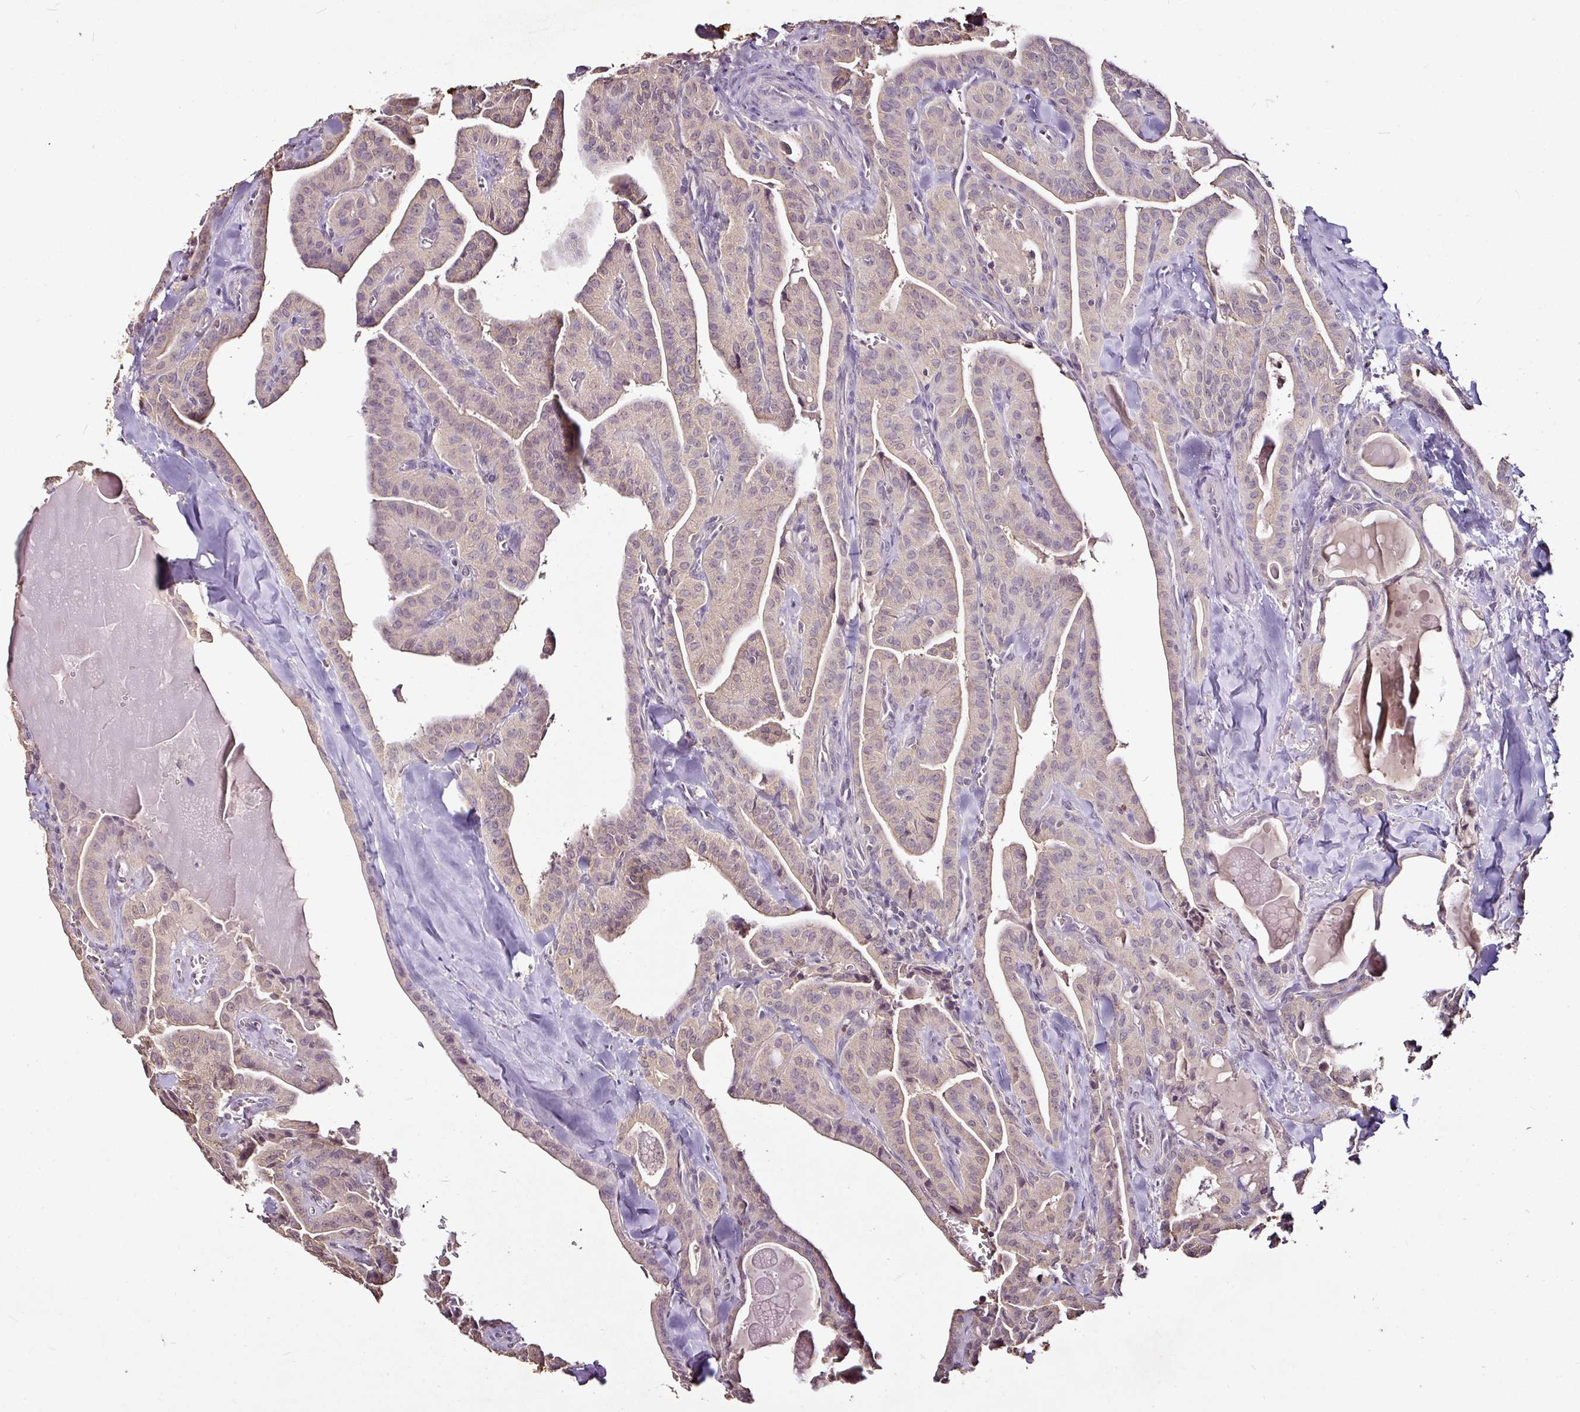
{"staining": {"intensity": "weak", "quantity": "<25%", "location": "cytoplasmic/membranous"}, "tissue": "thyroid cancer", "cell_type": "Tumor cells", "image_type": "cancer", "snomed": [{"axis": "morphology", "description": "Papillary adenocarcinoma, NOS"}, {"axis": "topography", "description": "Thyroid gland"}], "caption": "Immunohistochemical staining of papillary adenocarcinoma (thyroid) demonstrates no significant positivity in tumor cells.", "gene": "RPL38", "patient": {"sex": "male", "age": 52}}